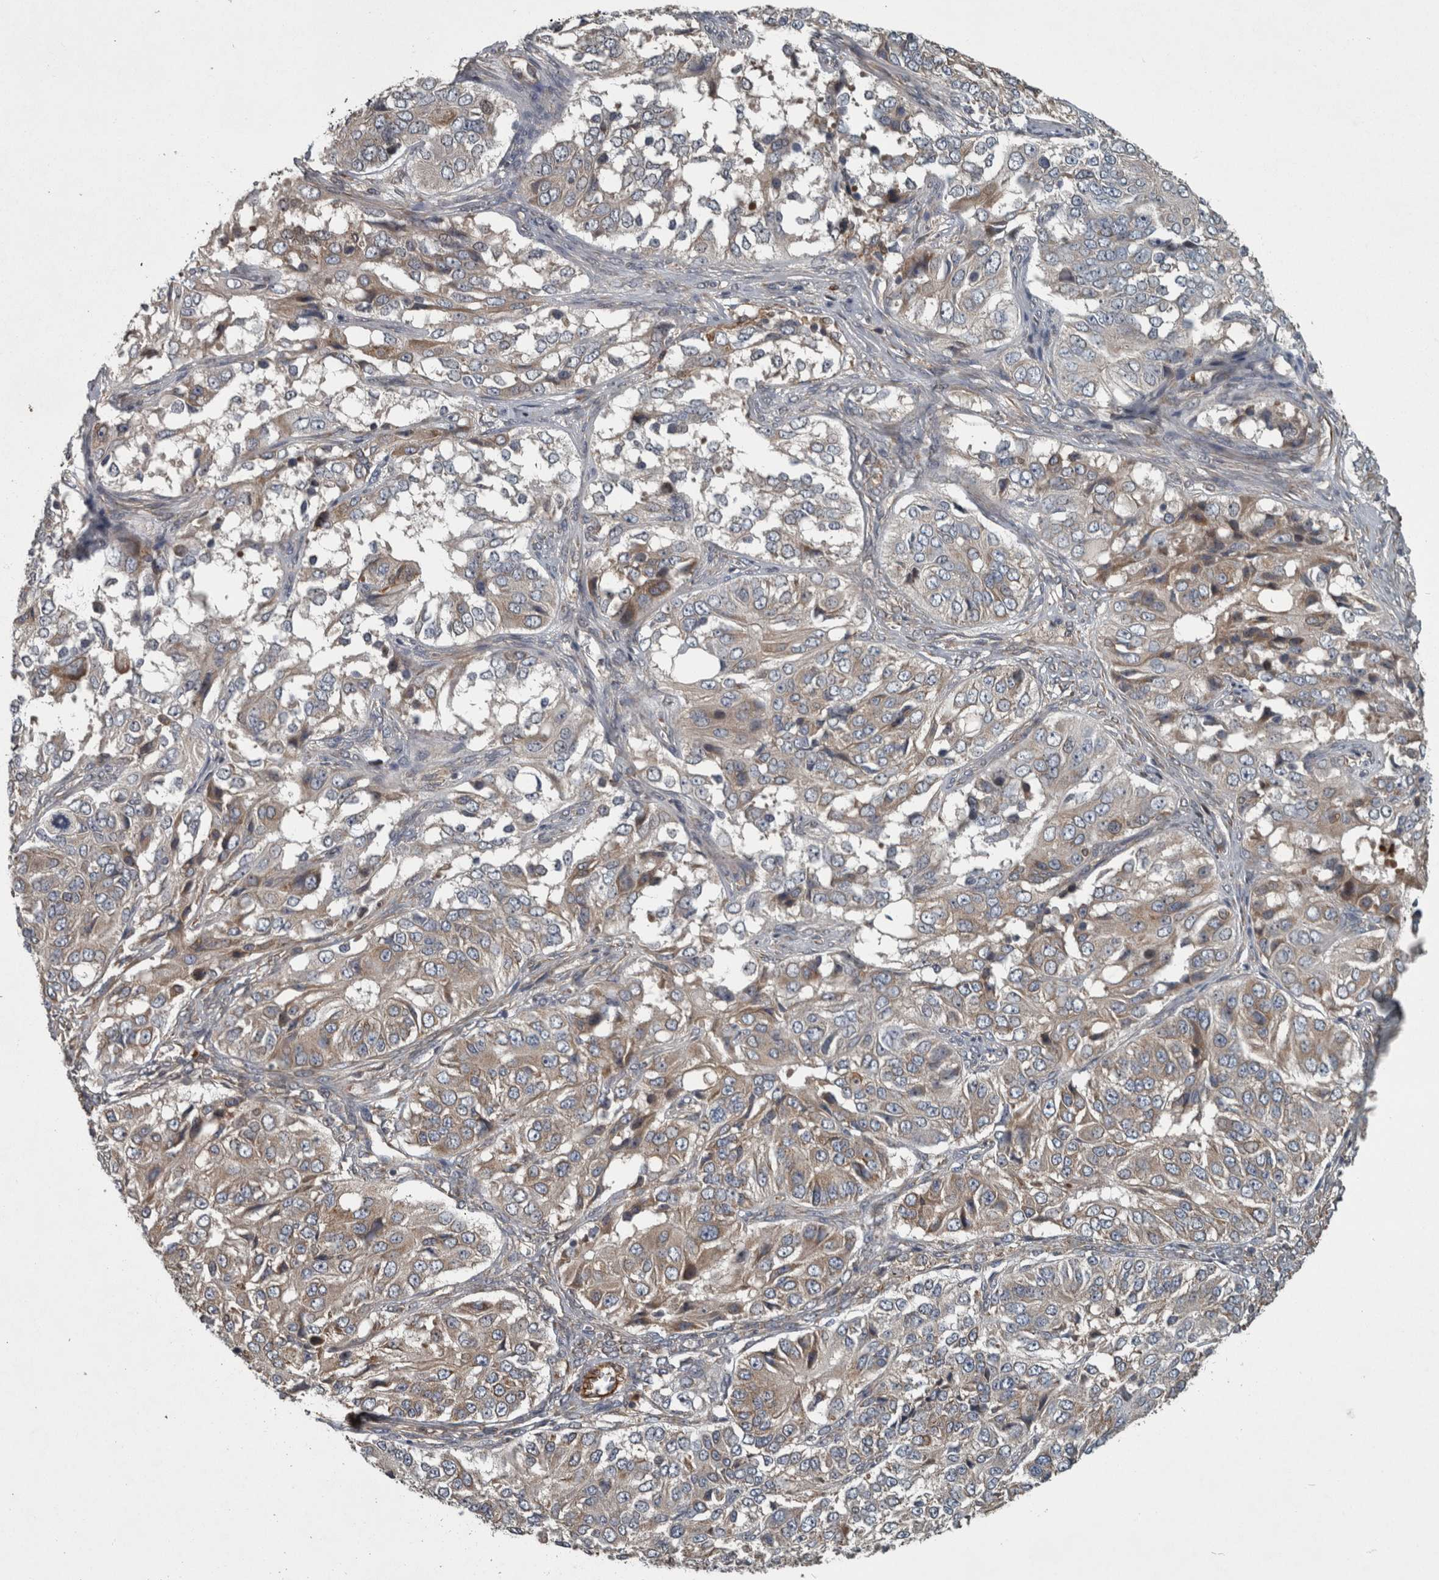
{"staining": {"intensity": "weak", "quantity": "<25%", "location": "cytoplasmic/membranous"}, "tissue": "ovarian cancer", "cell_type": "Tumor cells", "image_type": "cancer", "snomed": [{"axis": "morphology", "description": "Carcinoma, endometroid"}, {"axis": "topography", "description": "Ovary"}], "caption": "Immunohistochemistry (IHC) of ovarian cancer exhibits no expression in tumor cells.", "gene": "EXOC8", "patient": {"sex": "female", "age": 51}}